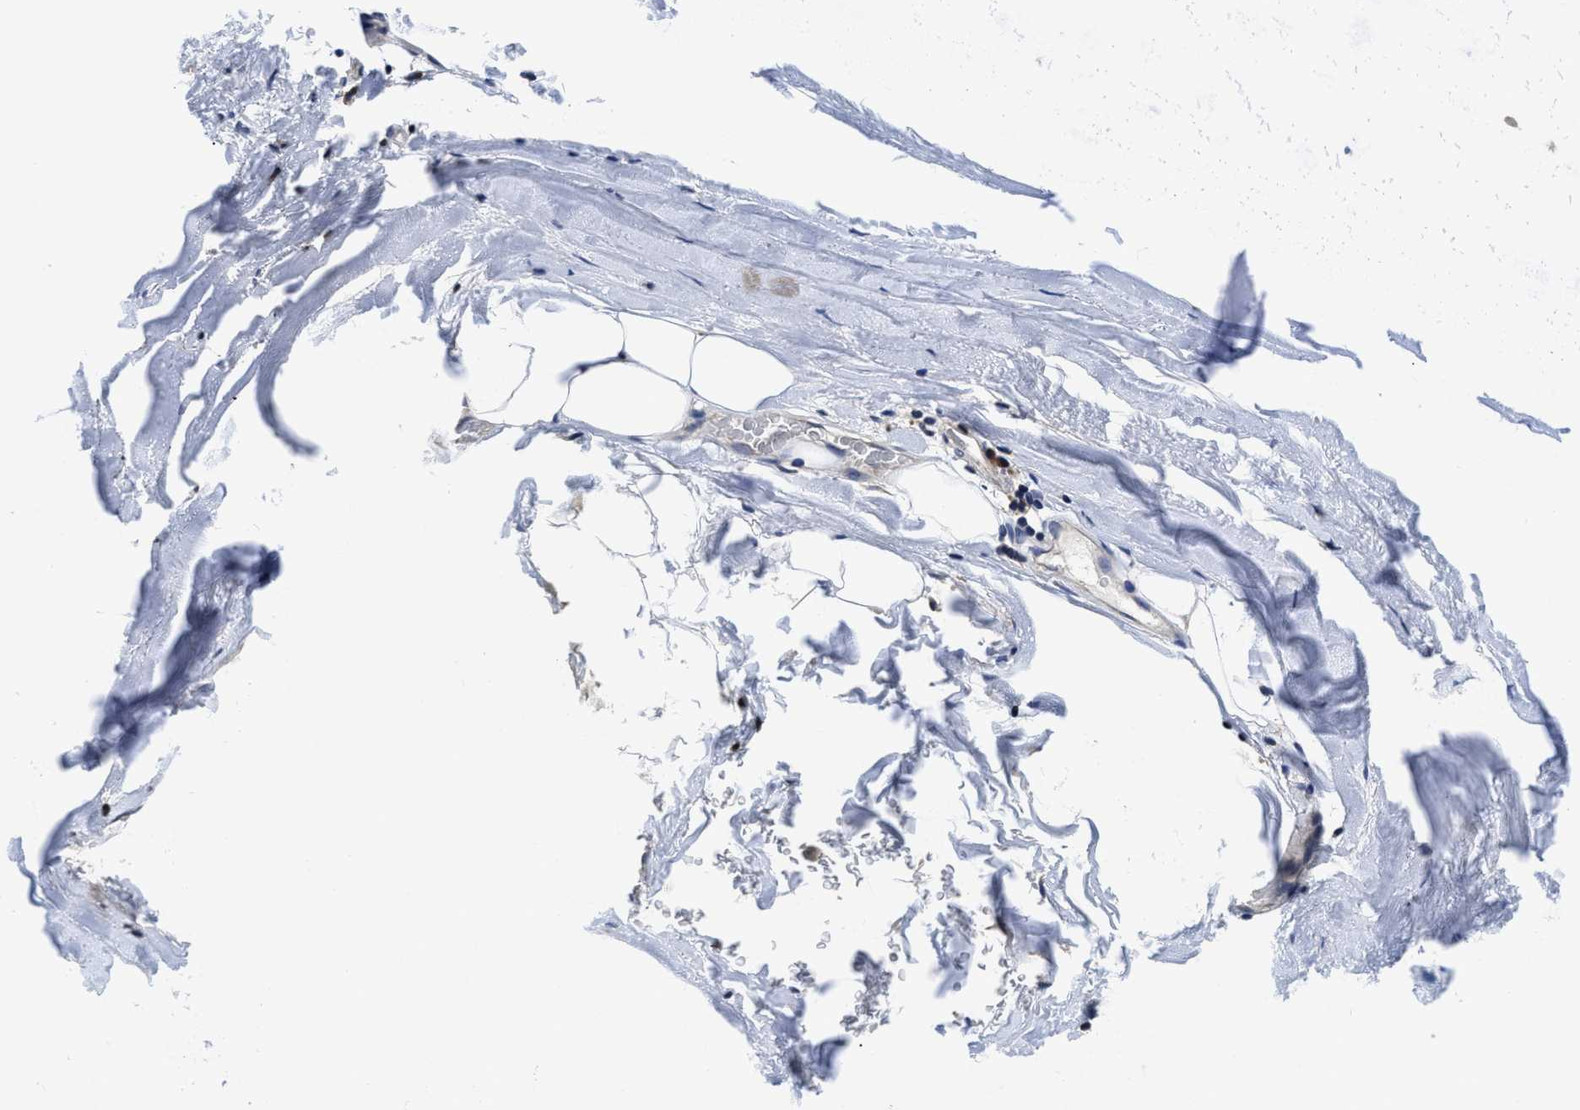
{"staining": {"intensity": "negative", "quantity": "none", "location": "none"}, "tissue": "adipose tissue", "cell_type": "Adipocytes", "image_type": "normal", "snomed": [{"axis": "morphology", "description": "Normal tissue, NOS"}, {"axis": "topography", "description": "Cartilage tissue"}, {"axis": "topography", "description": "Bronchus"}], "caption": "Immunohistochemistry (IHC) of normal adipose tissue demonstrates no positivity in adipocytes. (Brightfield microscopy of DAB (3,3'-diaminobenzidine) immunohistochemistry (IHC) at high magnification).", "gene": "YARS1", "patient": {"sex": "female", "age": 73}}